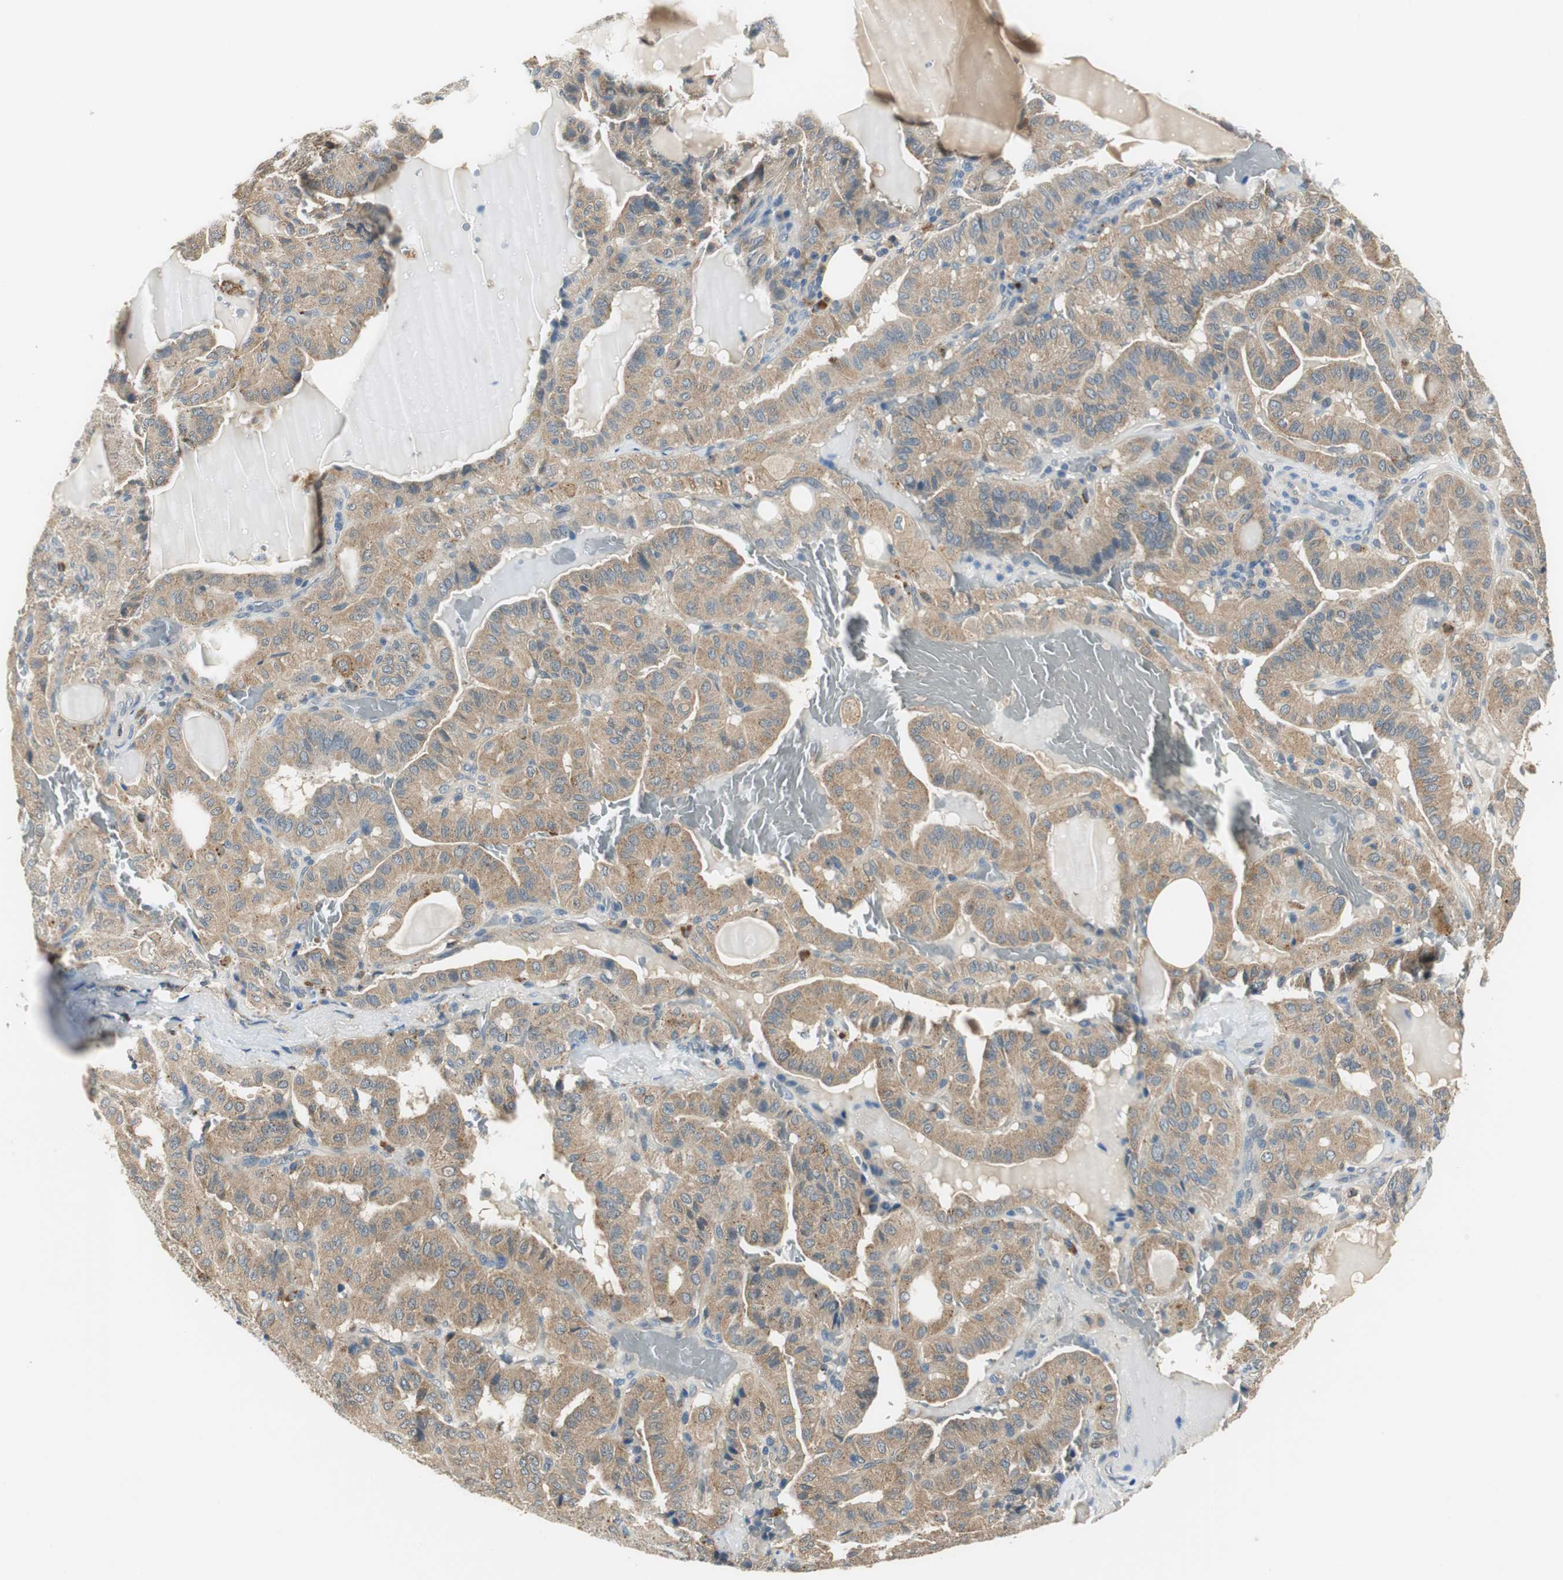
{"staining": {"intensity": "moderate", "quantity": ">75%", "location": "cytoplasmic/membranous"}, "tissue": "thyroid cancer", "cell_type": "Tumor cells", "image_type": "cancer", "snomed": [{"axis": "morphology", "description": "Papillary adenocarcinoma, NOS"}, {"axis": "topography", "description": "Thyroid gland"}], "caption": "Immunohistochemical staining of thyroid papillary adenocarcinoma exhibits moderate cytoplasmic/membranous protein staining in about >75% of tumor cells. Using DAB (3,3'-diaminobenzidine) (brown) and hematoxylin (blue) stains, captured at high magnification using brightfield microscopy.", "gene": "NIT1", "patient": {"sex": "male", "age": 77}}